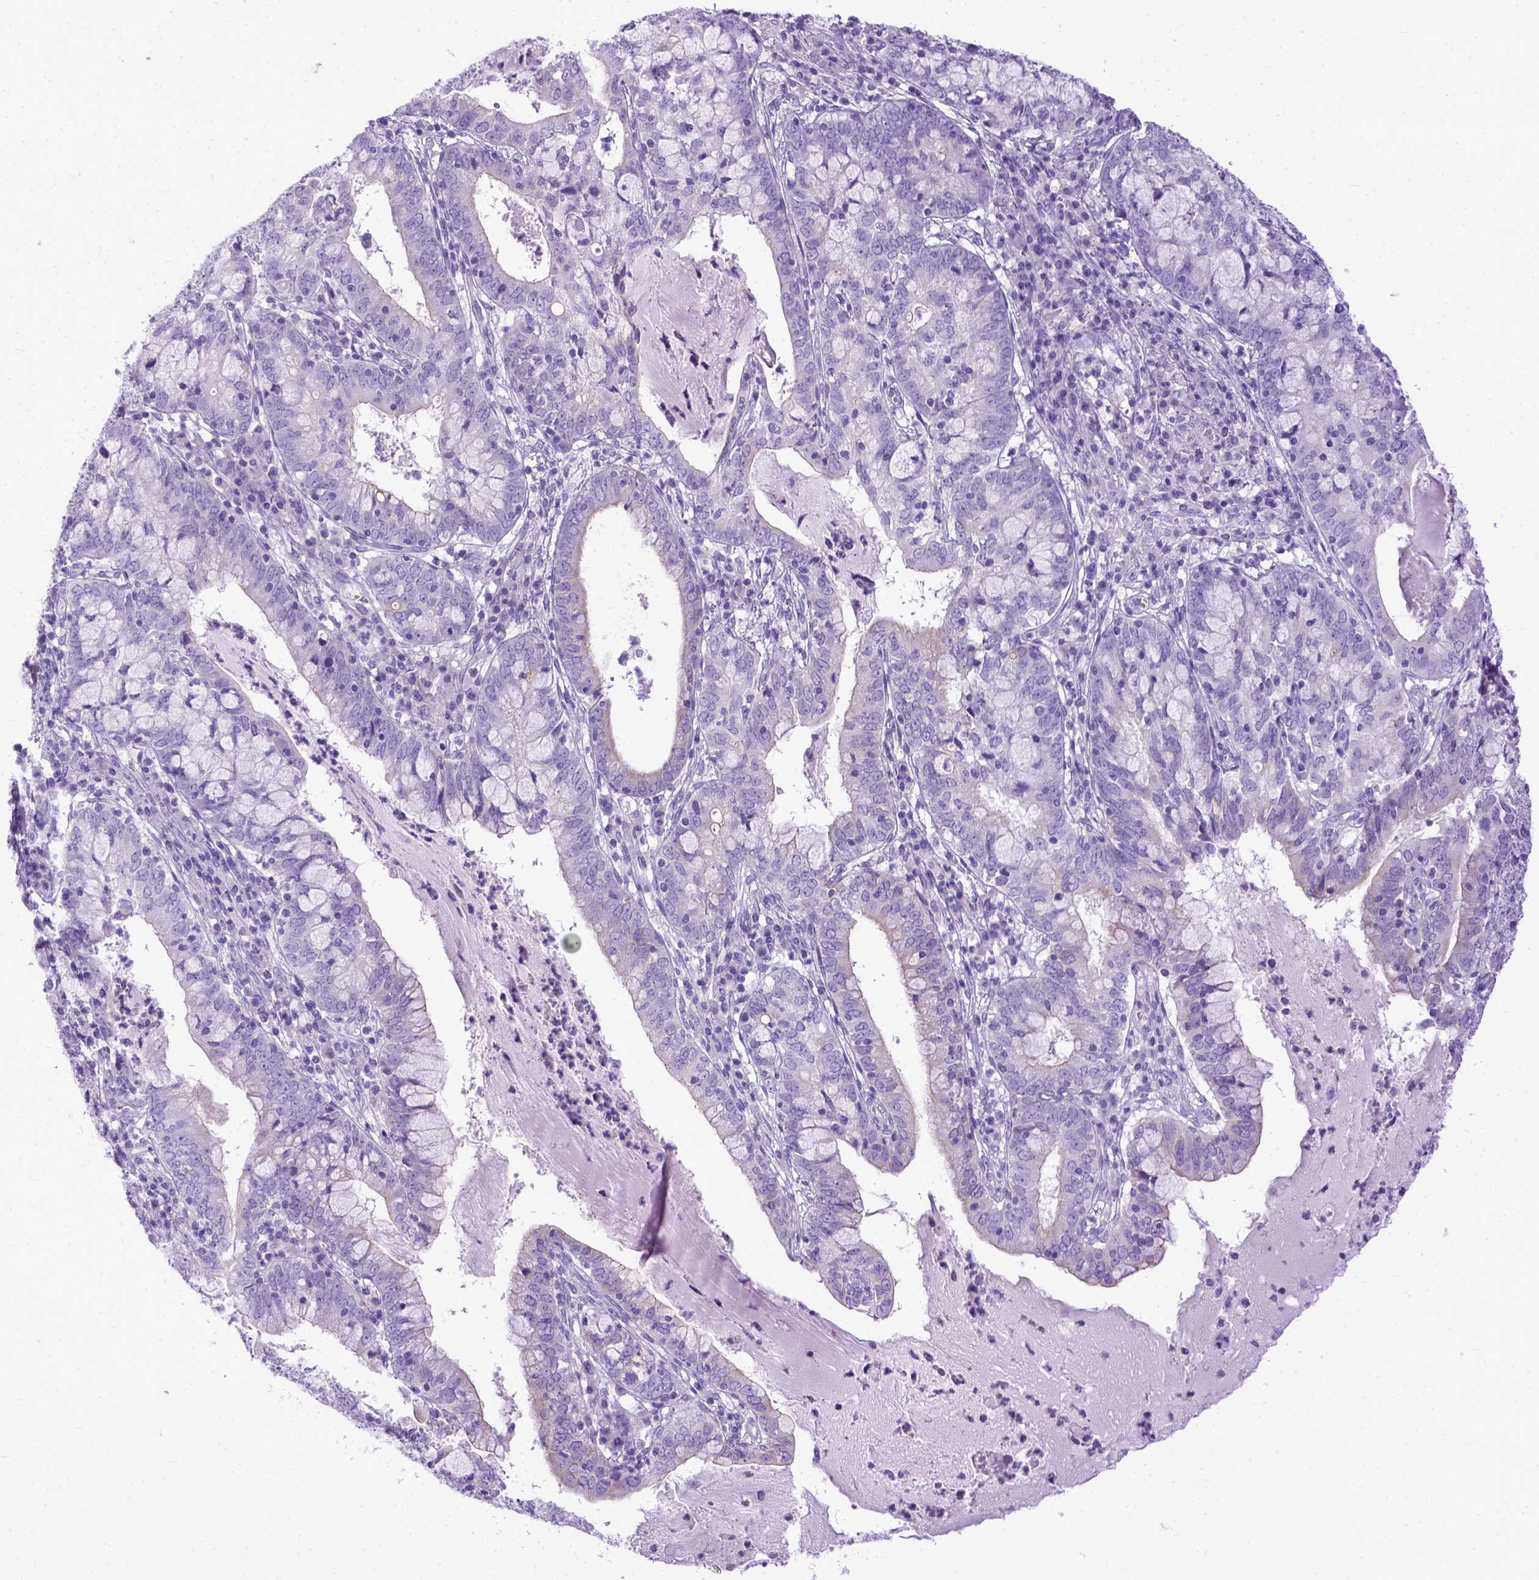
{"staining": {"intensity": "negative", "quantity": "none", "location": "none"}, "tissue": "cervical cancer", "cell_type": "Tumor cells", "image_type": "cancer", "snomed": [{"axis": "morphology", "description": "Adenocarcinoma, NOS"}, {"axis": "topography", "description": "Cervix"}], "caption": "This is an IHC image of human adenocarcinoma (cervical). There is no positivity in tumor cells.", "gene": "PPL", "patient": {"sex": "female", "age": 40}}